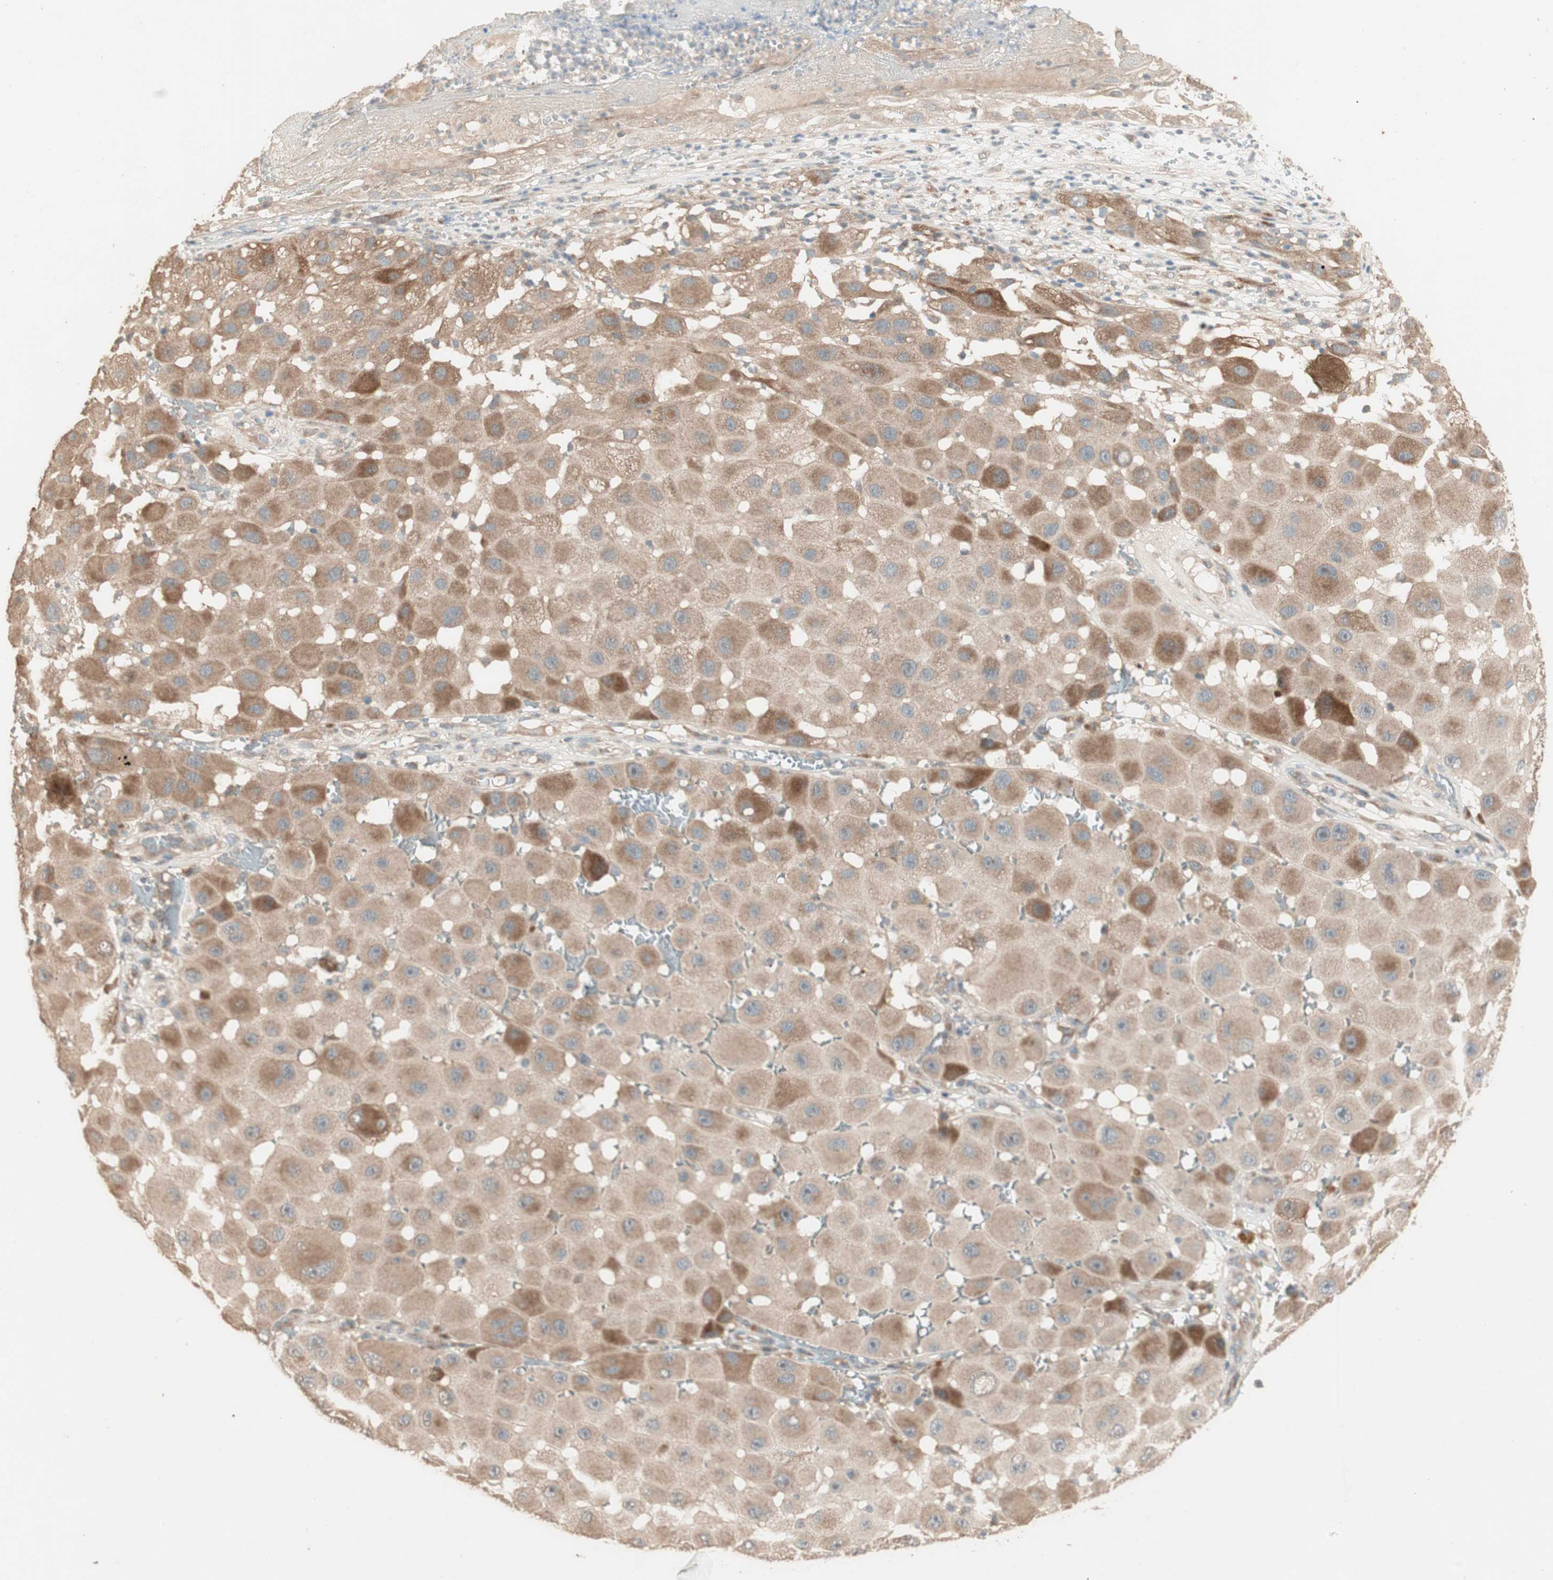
{"staining": {"intensity": "moderate", "quantity": ">75%", "location": "cytoplasmic/membranous"}, "tissue": "melanoma", "cell_type": "Tumor cells", "image_type": "cancer", "snomed": [{"axis": "morphology", "description": "Malignant melanoma, NOS"}, {"axis": "topography", "description": "Skin"}], "caption": "An image showing moderate cytoplasmic/membranous positivity in approximately >75% of tumor cells in malignant melanoma, as visualized by brown immunohistochemical staining.", "gene": "RARRES1", "patient": {"sex": "female", "age": 81}}